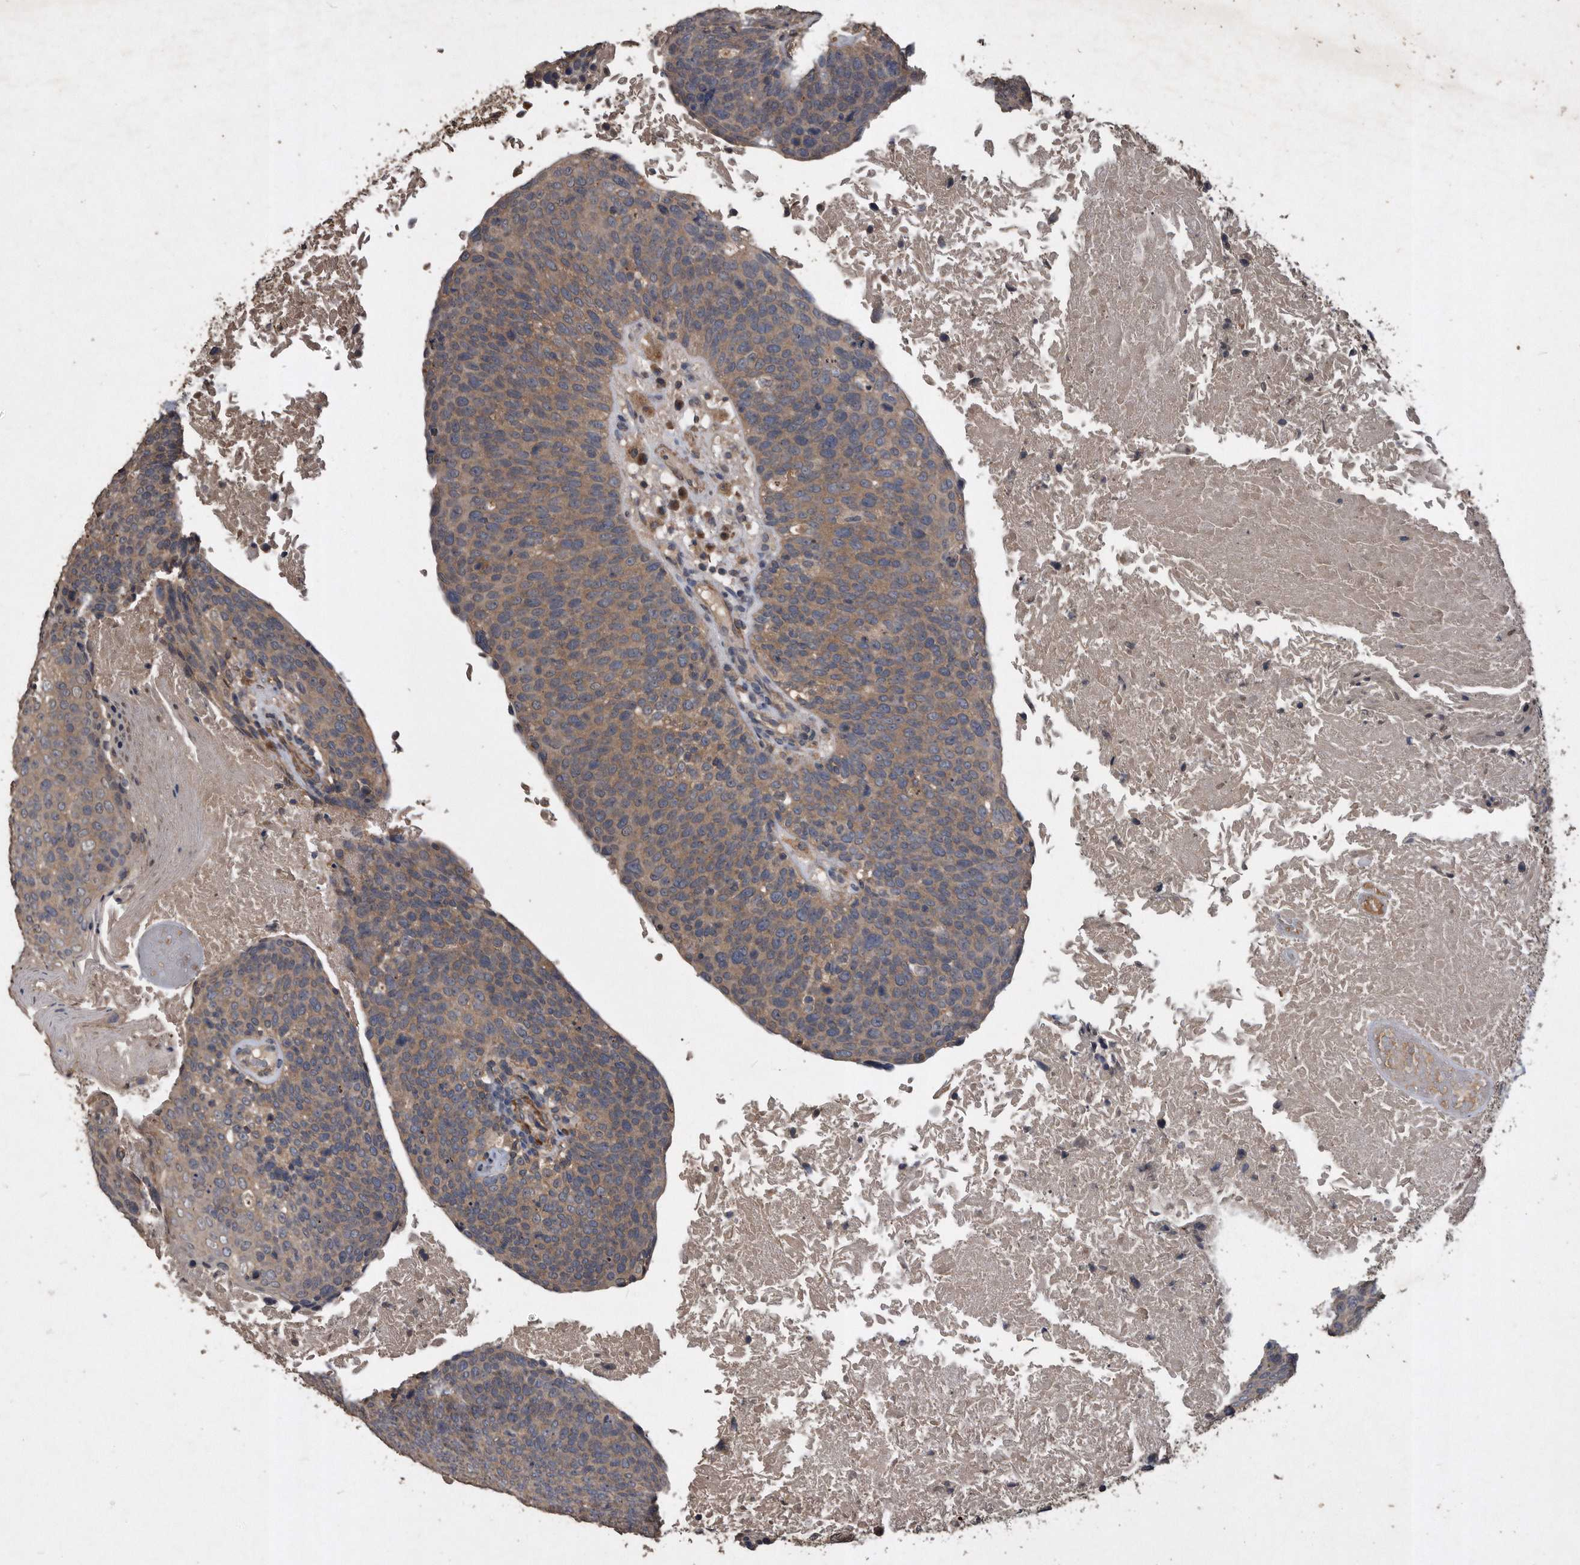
{"staining": {"intensity": "moderate", "quantity": ">75%", "location": "cytoplasmic/membranous"}, "tissue": "head and neck cancer", "cell_type": "Tumor cells", "image_type": "cancer", "snomed": [{"axis": "morphology", "description": "Squamous cell carcinoma, NOS"}, {"axis": "morphology", "description": "Squamous cell carcinoma, metastatic, NOS"}, {"axis": "topography", "description": "Lymph node"}, {"axis": "topography", "description": "Head-Neck"}], "caption": "Tumor cells reveal medium levels of moderate cytoplasmic/membranous positivity in about >75% of cells in human head and neck metastatic squamous cell carcinoma.", "gene": "NRBP1", "patient": {"sex": "male", "age": 62}}